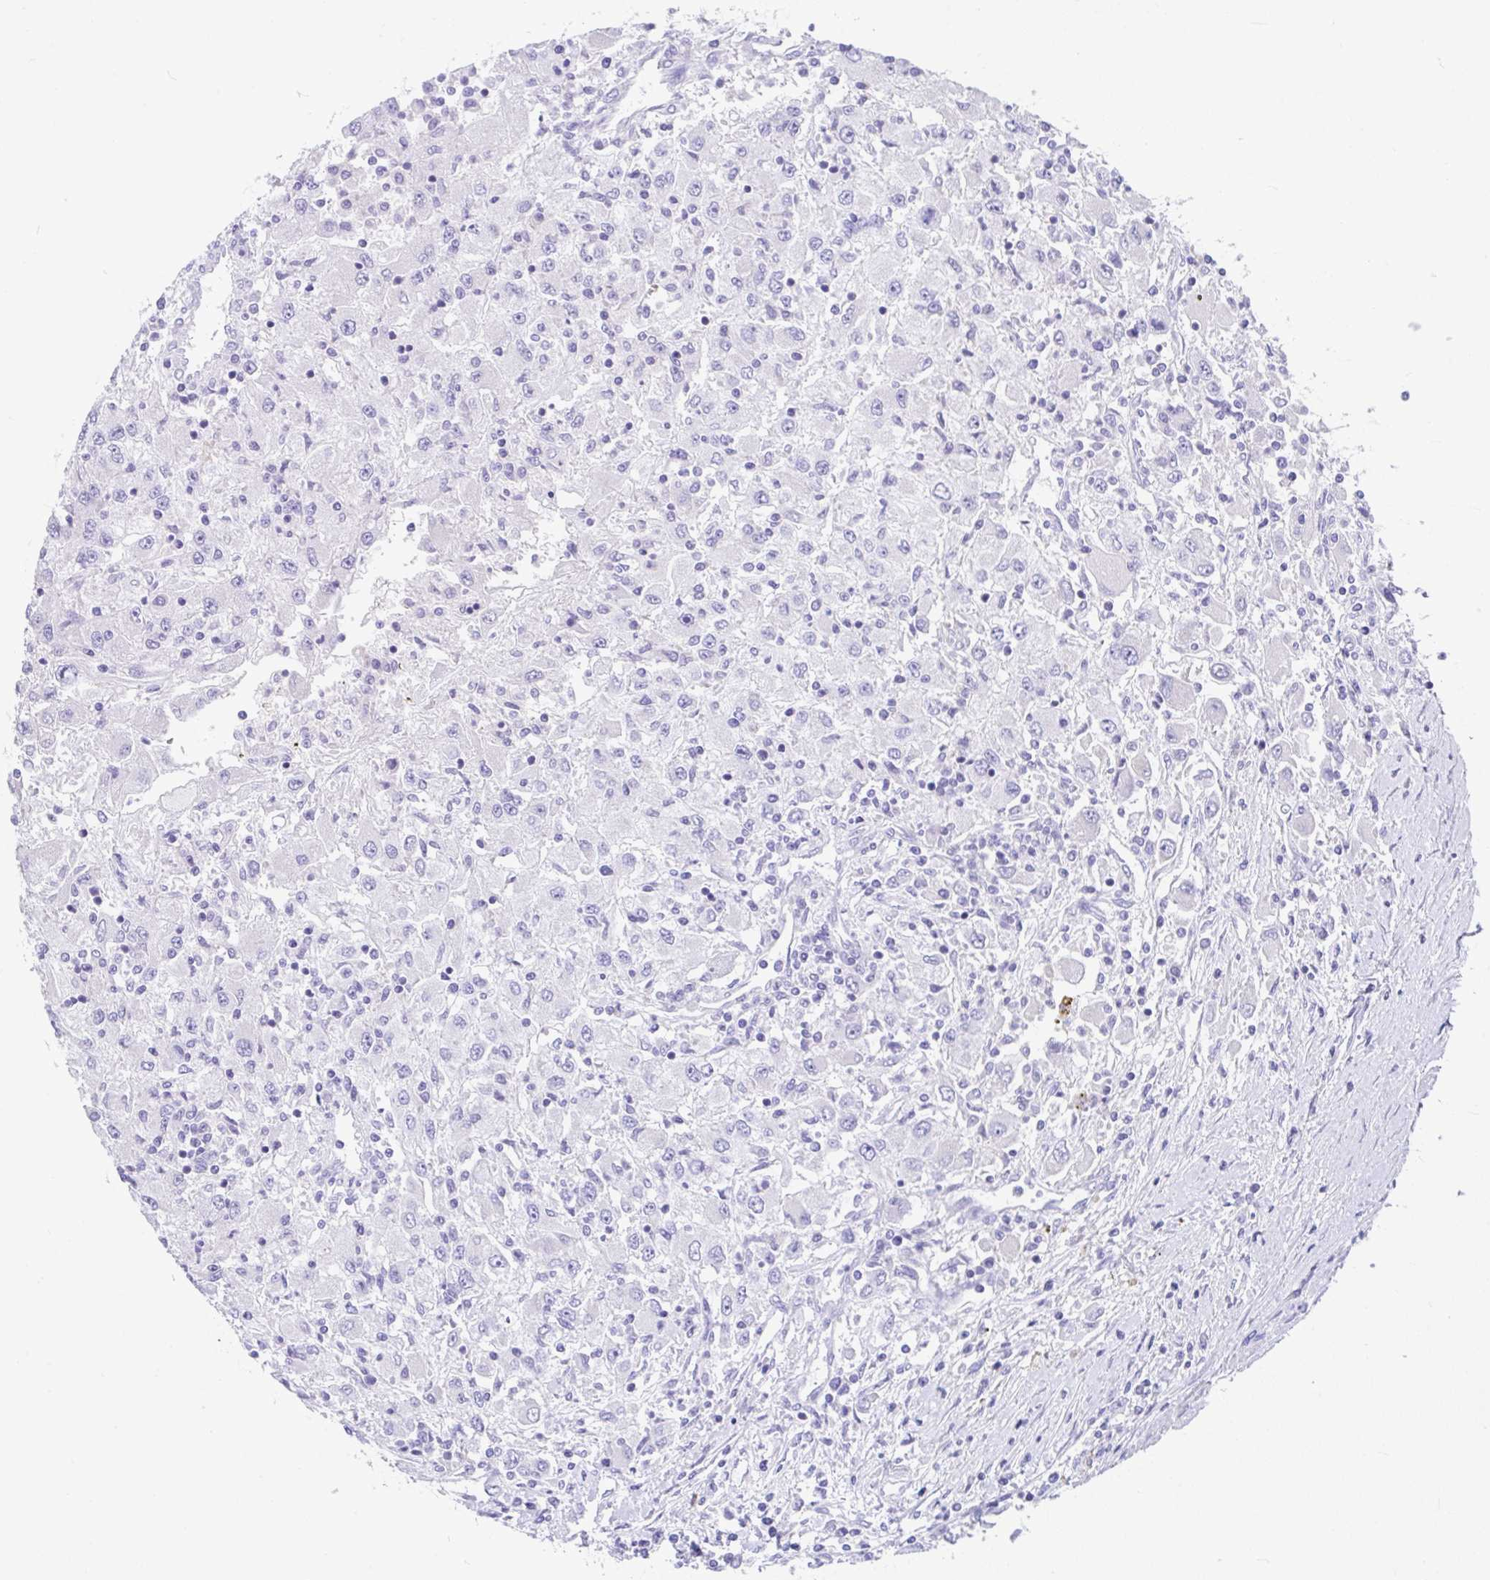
{"staining": {"intensity": "negative", "quantity": "none", "location": "none"}, "tissue": "renal cancer", "cell_type": "Tumor cells", "image_type": "cancer", "snomed": [{"axis": "morphology", "description": "Adenocarcinoma, NOS"}, {"axis": "topography", "description": "Kidney"}], "caption": "The micrograph reveals no staining of tumor cells in renal adenocarcinoma. (DAB (3,3'-diaminobenzidine) immunohistochemistry, high magnification).", "gene": "CCSAP", "patient": {"sex": "female", "age": 67}}